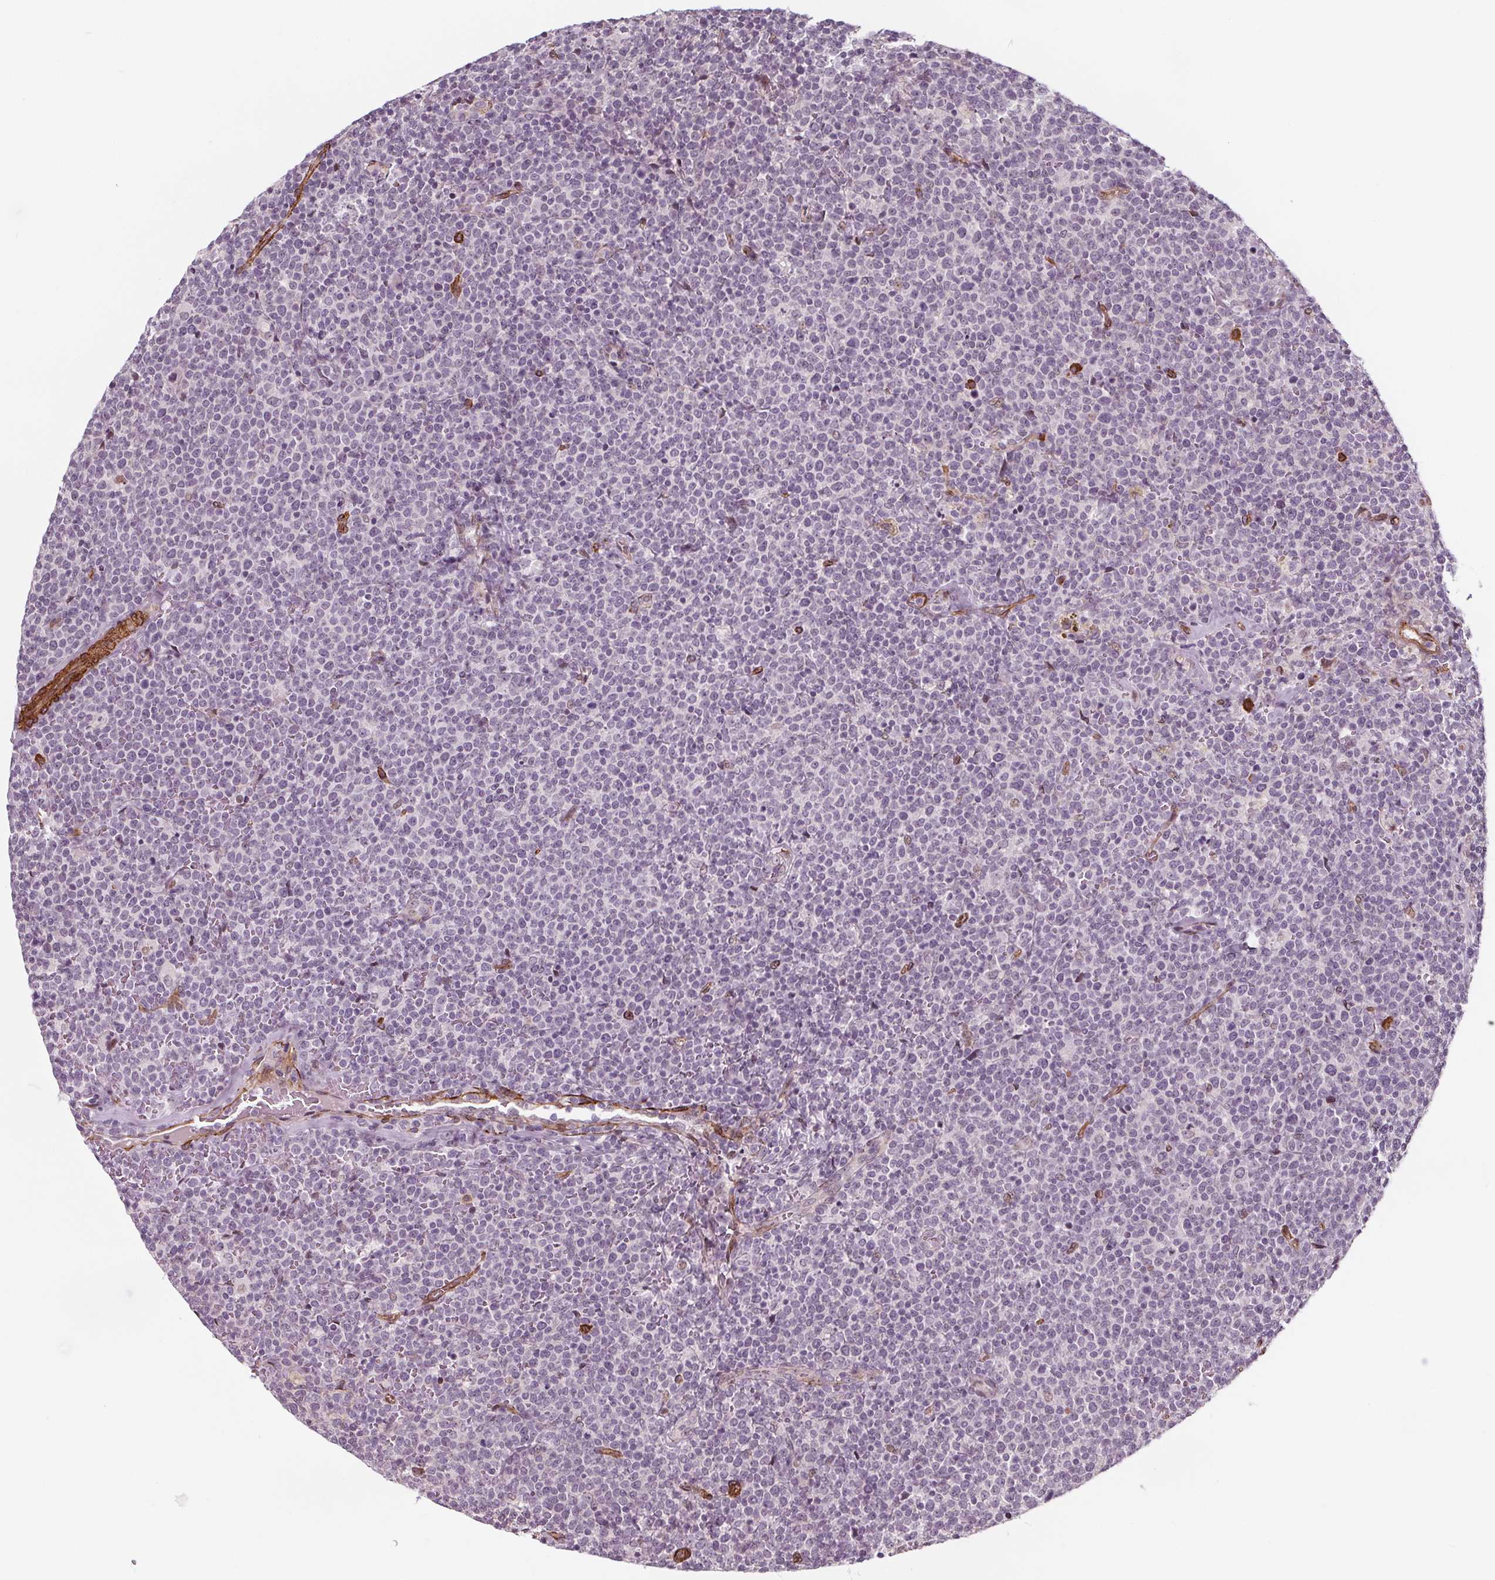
{"staining": {"intensity": "negative", "quantity": "none", "location": "none"}, "tissue": "lymphoma", "cell_type": "Tumor cells", "image_type": "cancer", "snomed": [{"axis": "morphology", "description": "Malignant lymphoma, non-Hodgkin's type, High grade"}, {"axis": "topography", "description": "Lymph node"}], "caption": "The image demonstrates no staining of tumor cells in lymphoma.", "gene": "HAS1", "patient": {"sex": "male", "age": 61}}